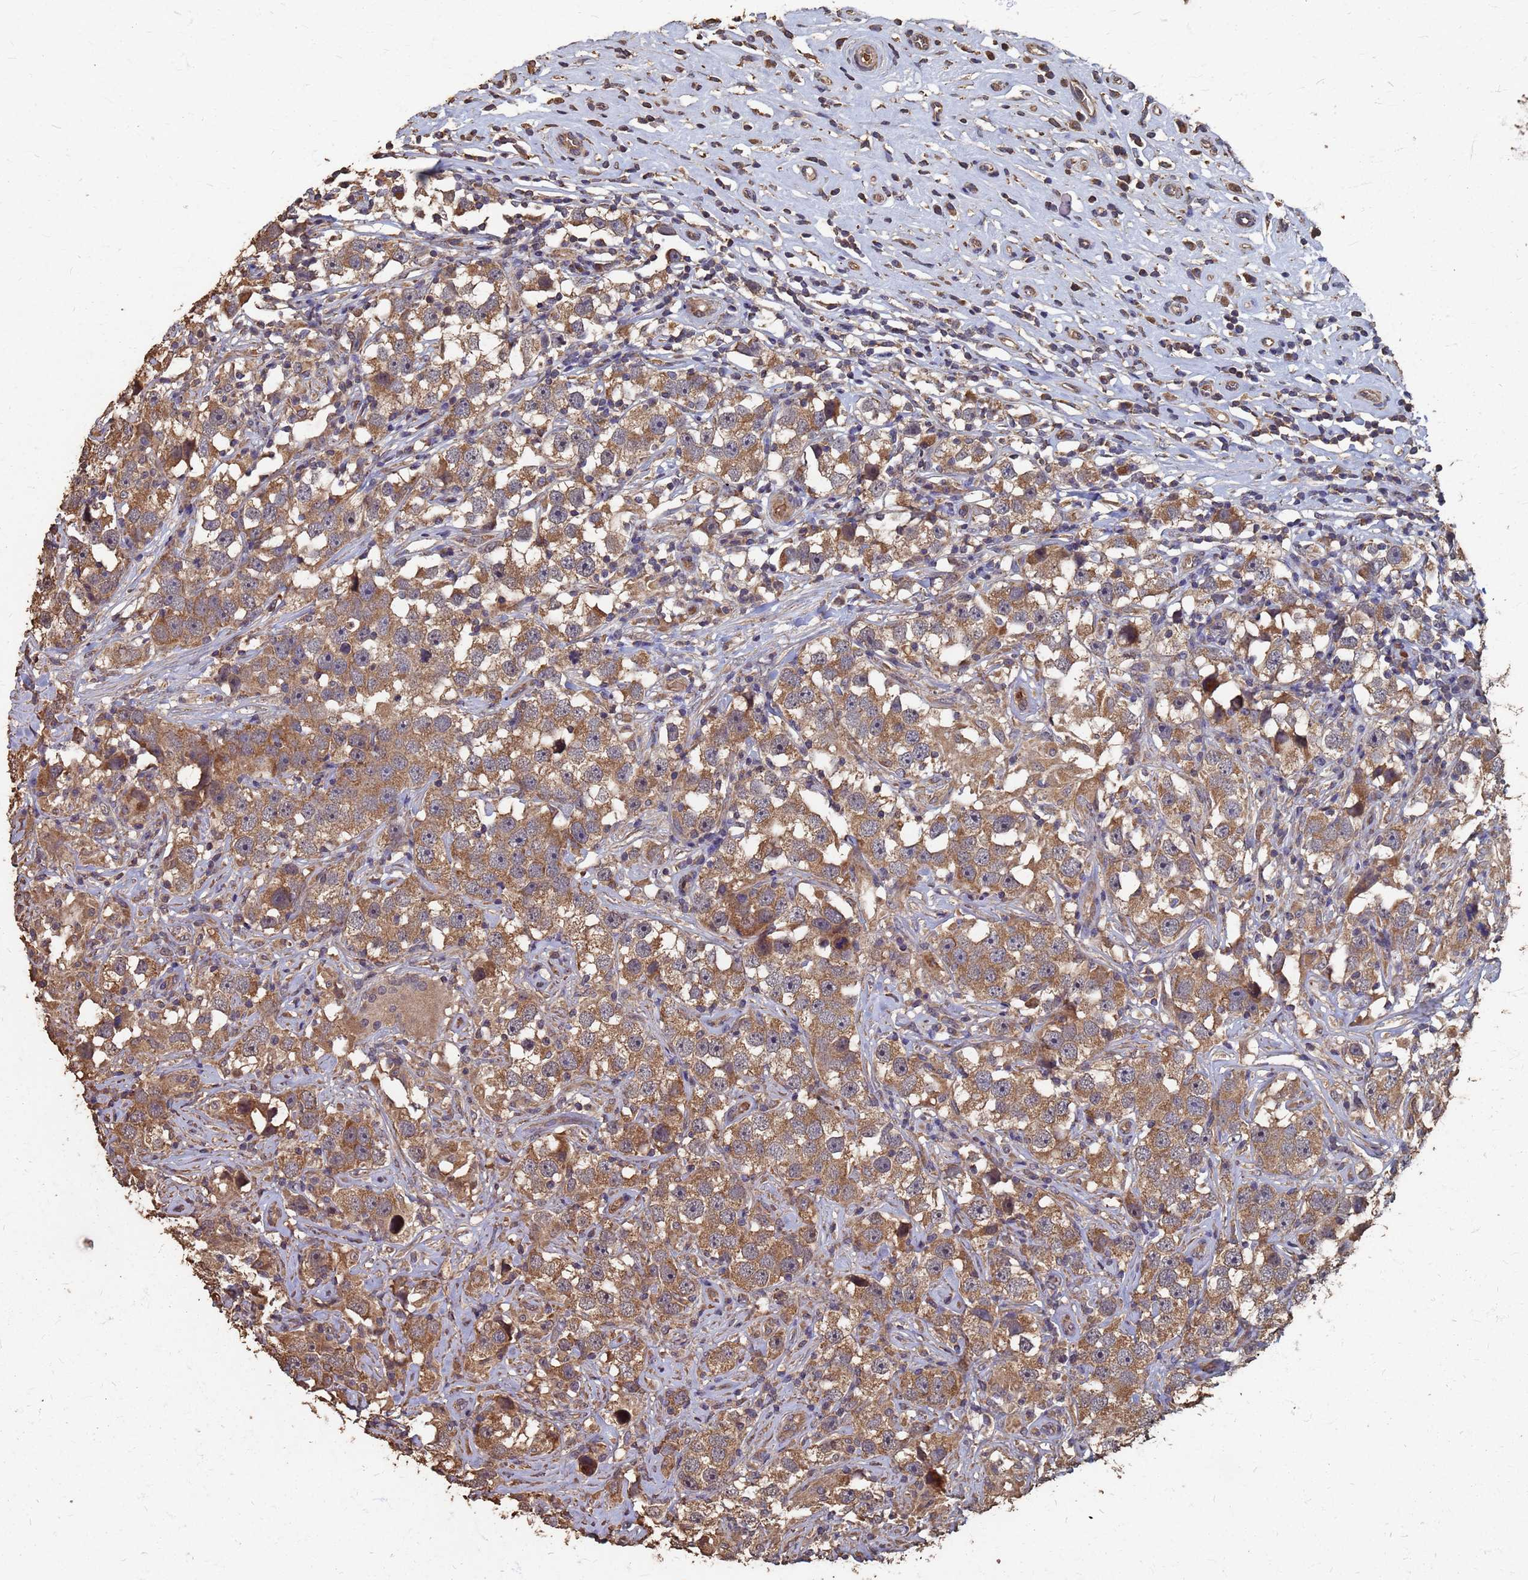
{"staining": {"intensity": "moderate", "quantity": ">75%", "location": "cytoplasmic/membranous"}, "tissue": "testis cancer", "cell_type": "Tumor cells", "image_type": "cancer", "snomed": [{"axis": "morphology", "description": "Seminoma, NOS"}, {"axis": "topography", "description": "Testis"}], "caption": "Testis cancer (seminoma) stained with DAB (3,3'-diaminobenzidine) immunohistochemistry reveals medium levels of moderate cytoplasmic/membranous positivity in approximately >75% of tumor cells.", "gene": "DPH5", "patient": {"sex": "male", "age": 49}}